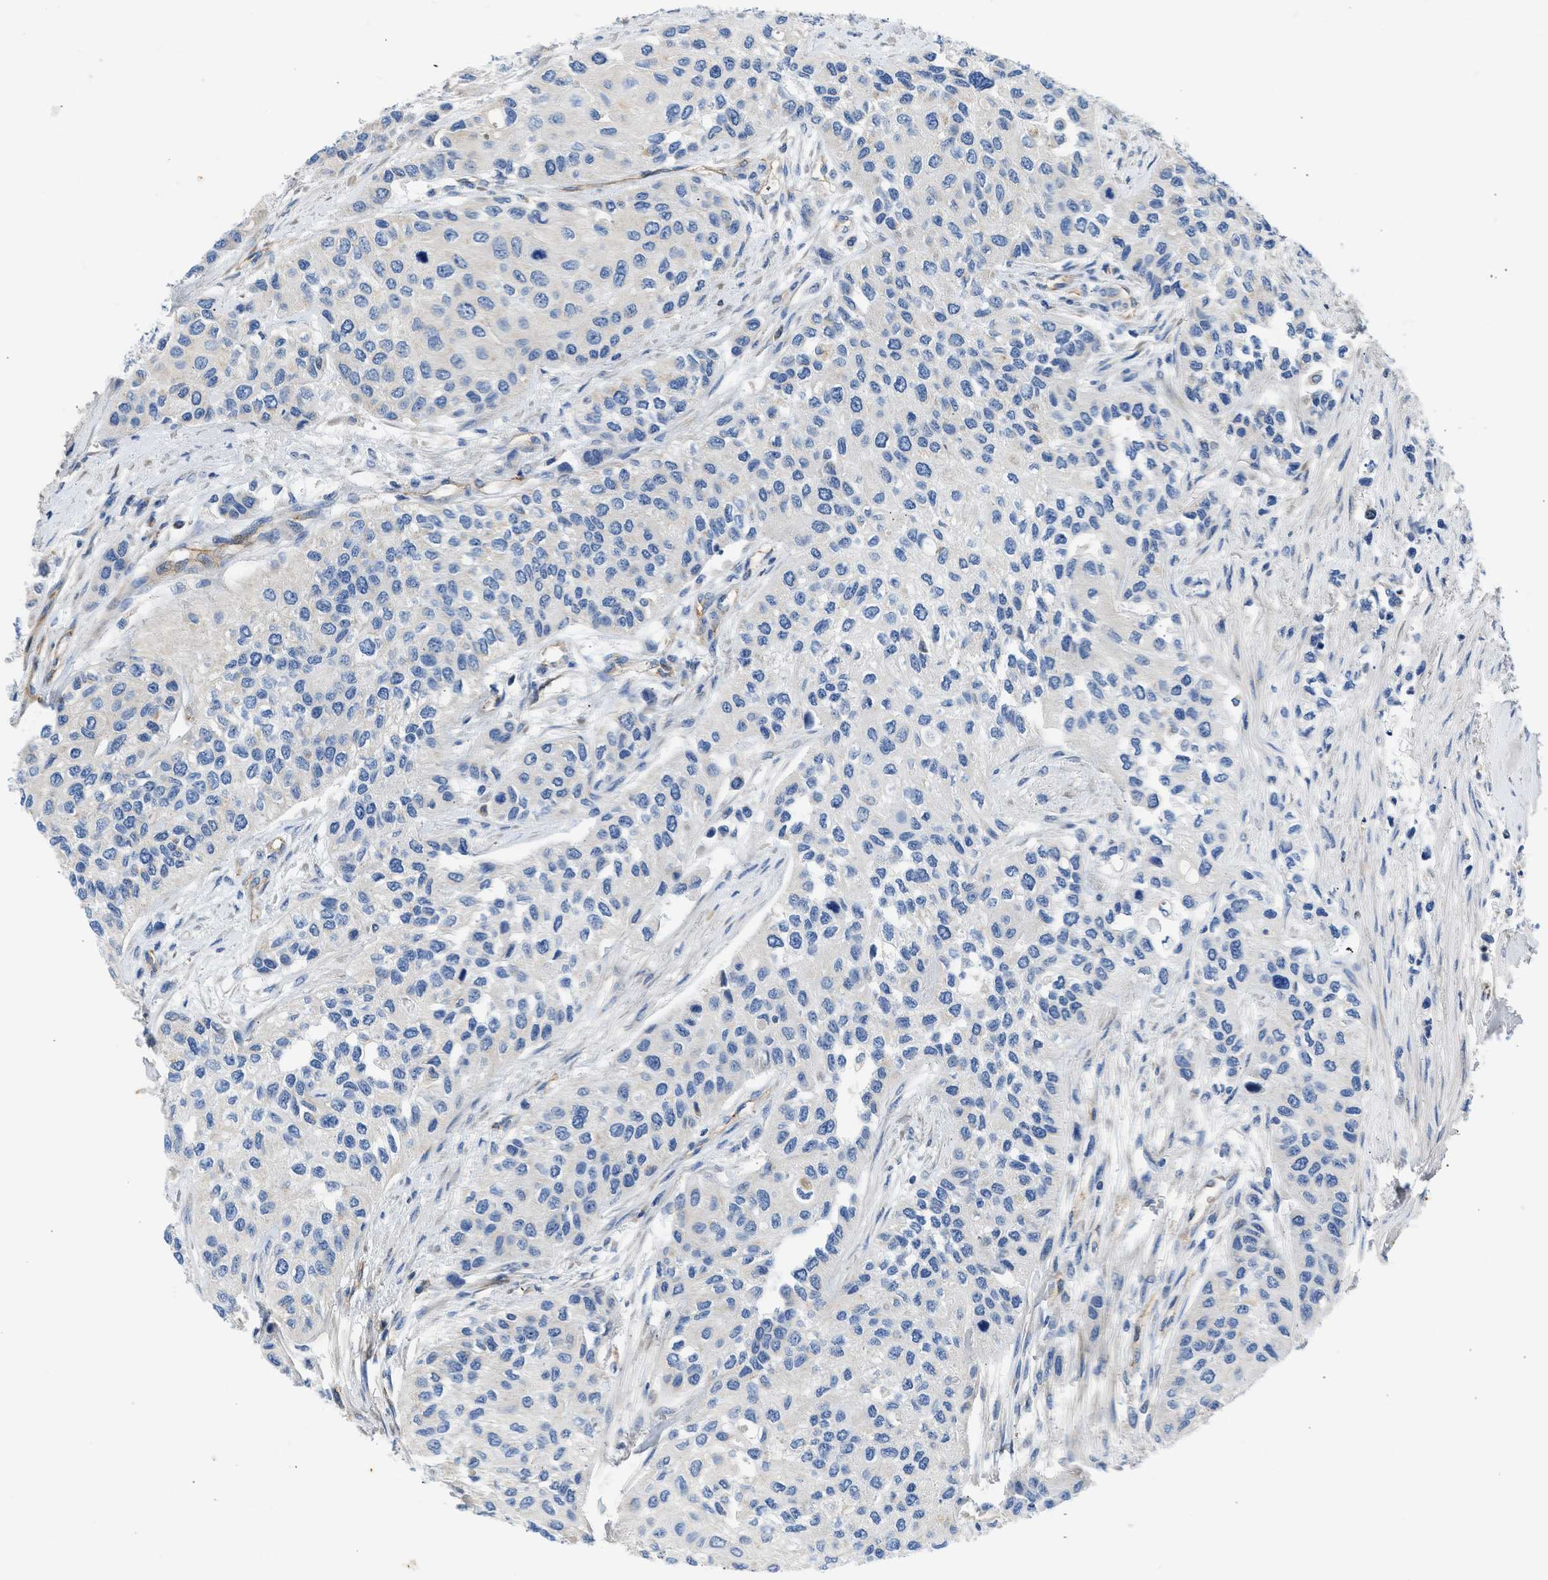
{"staining": {"intensity": "negative", "quantity": "none", "location": "none"}, "tissue": "urothelial cancer", "cell_type": "Tumor cells", "image_type": "cancer", "snomed": [{"axis": "morphology", "description": "Urothelial carcinoma, High grade"}, {"axis": "topography", "description": "Urinary bladder"}], "caption": "High power microscopy histopathology image of an immunohistochemistry (IHC) micrograph of urothelial cancer, revealing no significant staining in tumor cells.", "gene": "ULK4", "patient": {"sex": "female", "age": 56}}